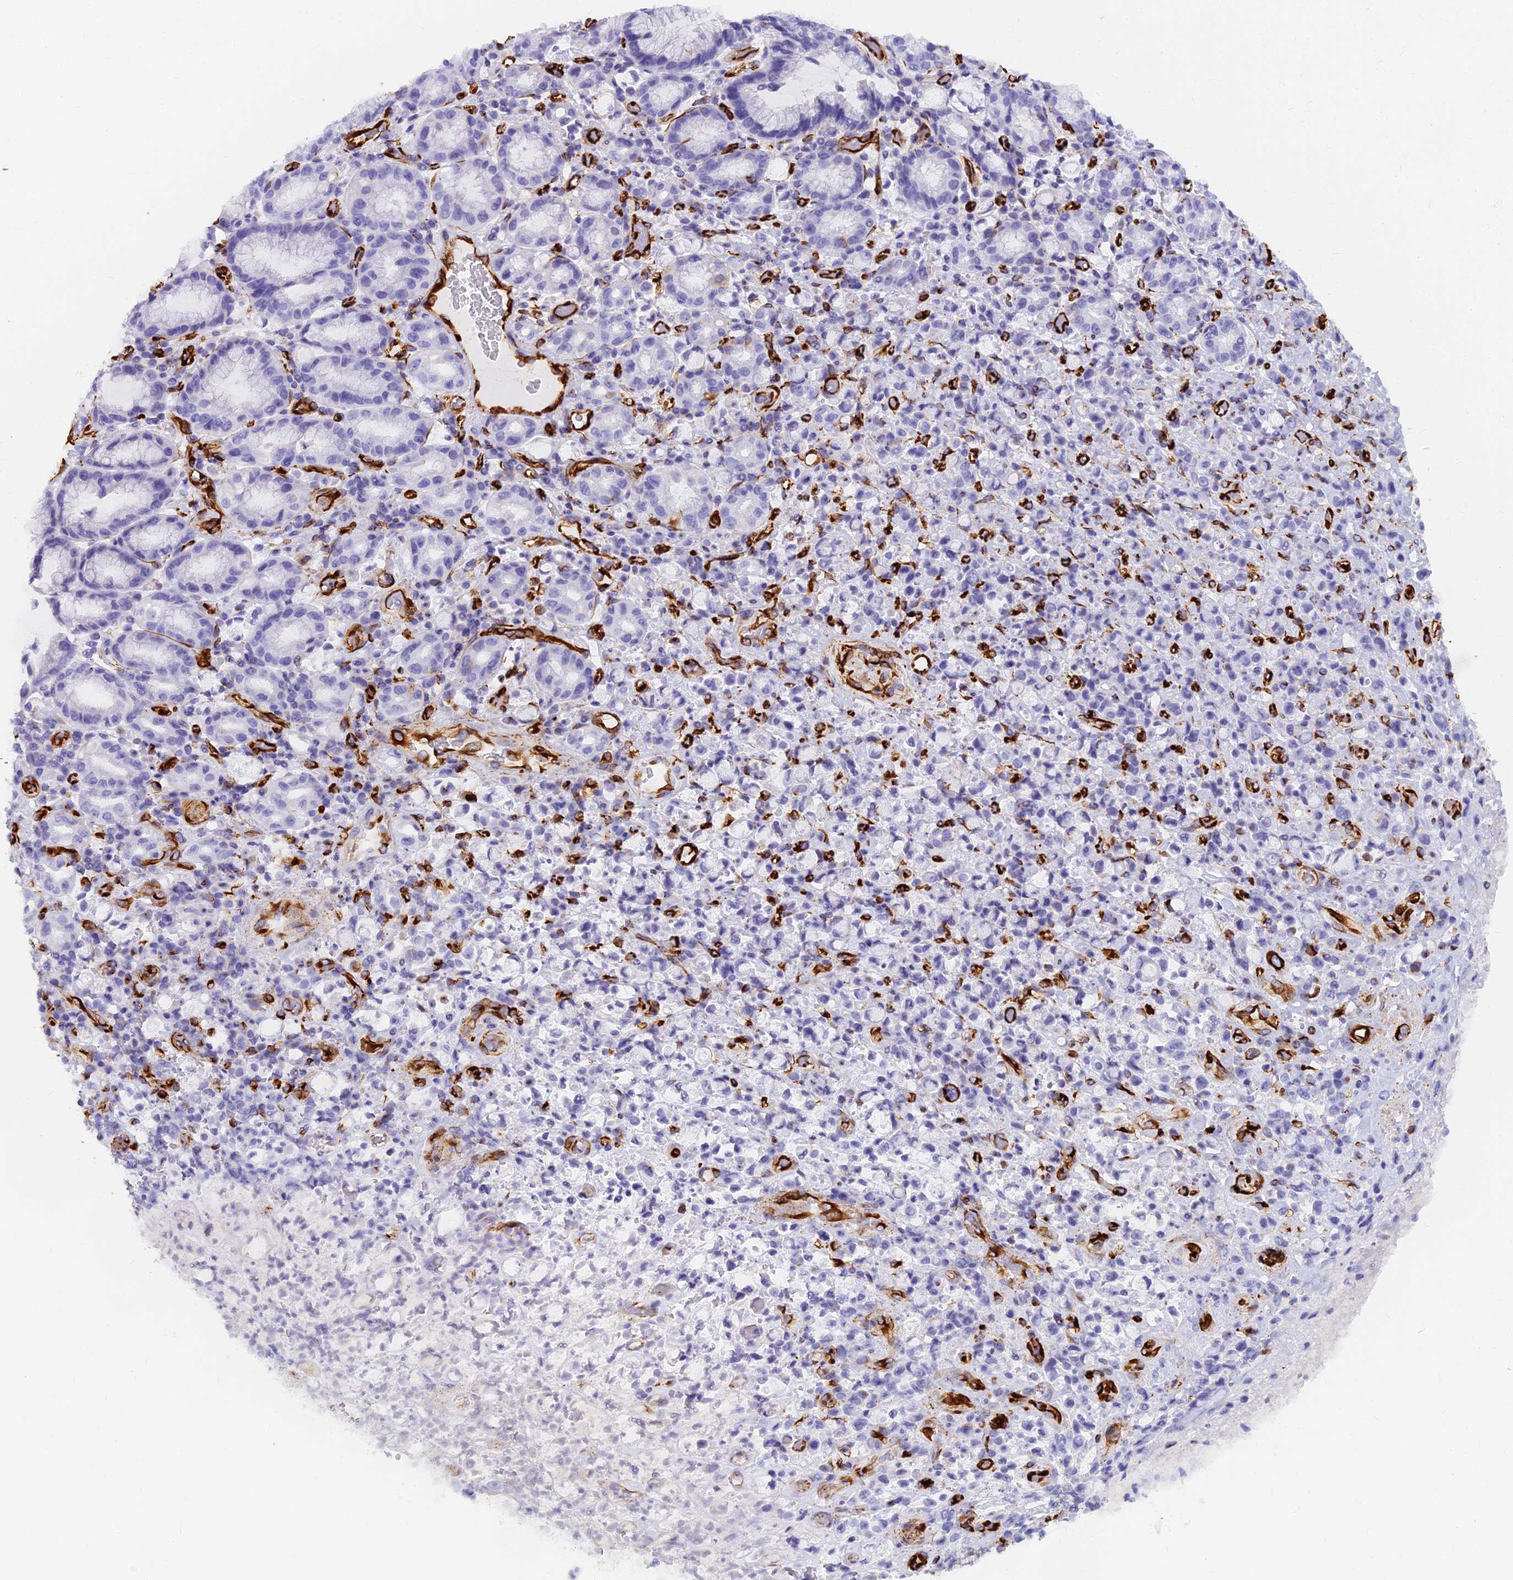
{"staining": {"intensity": "negative", "quantity": "none", "location": "none"}, "tissue": "stomach cancer", "cell_type": "Tumor cells", "image_type": "cancer", "snomed": [{"axis": "morphology", "description": "Normal tissue, NOS"}, {"axis": "morphology", "description": "Adenocarcinoma, NOS"}, {"axis": "topography", "description": "Stomach"}], "caption": "Image shows no protein staining in tumor cells of stomach cancer (adenocarcinoma) tissue.", "gene": "EVI2A", "patient": {"sex": "female", "age": 79}}